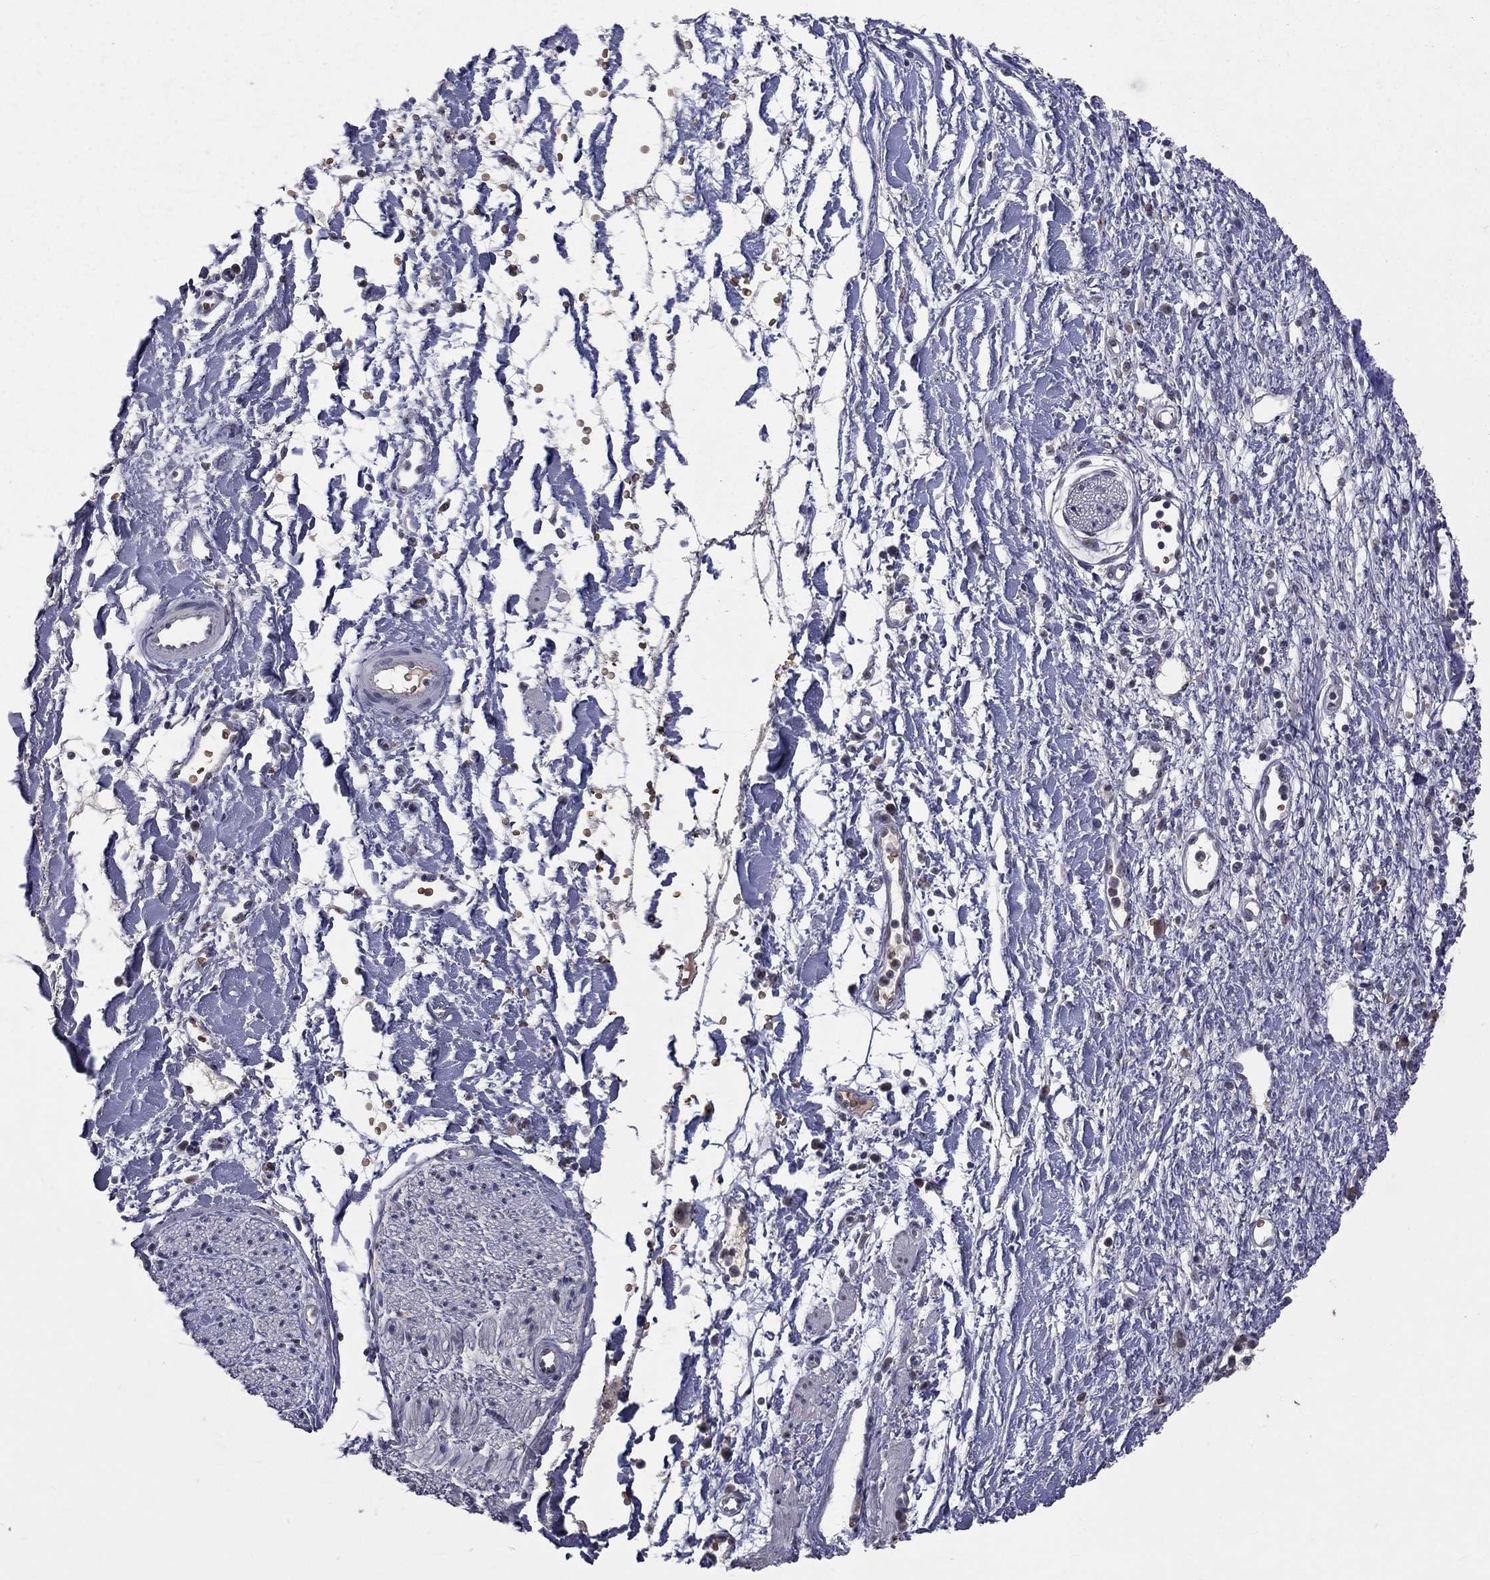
{"staining": {"intensity": "negative", "quantity": "none", "location": "none"}, "tissue": "soft tissue", "cell_type": "Fibroblasts", "image_type": "normal", "snomed": [{"axis": "morphology", "description": "Normal tissue, NOS"}, {"axis": "morphology", "description": "Adenocarcinoma, NOS"}, {"axis": "topography", "description": "Pancreas"}, {"axis": "topography", "description": "Peripheral nerve tissue"}], "caption": "Immunohistochemical staining of unremarkable soft tissue exhibits no significant positivity in fibroblasts. (Immunohistochemistry (ihc), brightfield microscopy, high magnification).", "gene": "DSG4", "patient": {"sex": "male", "age": 61}}